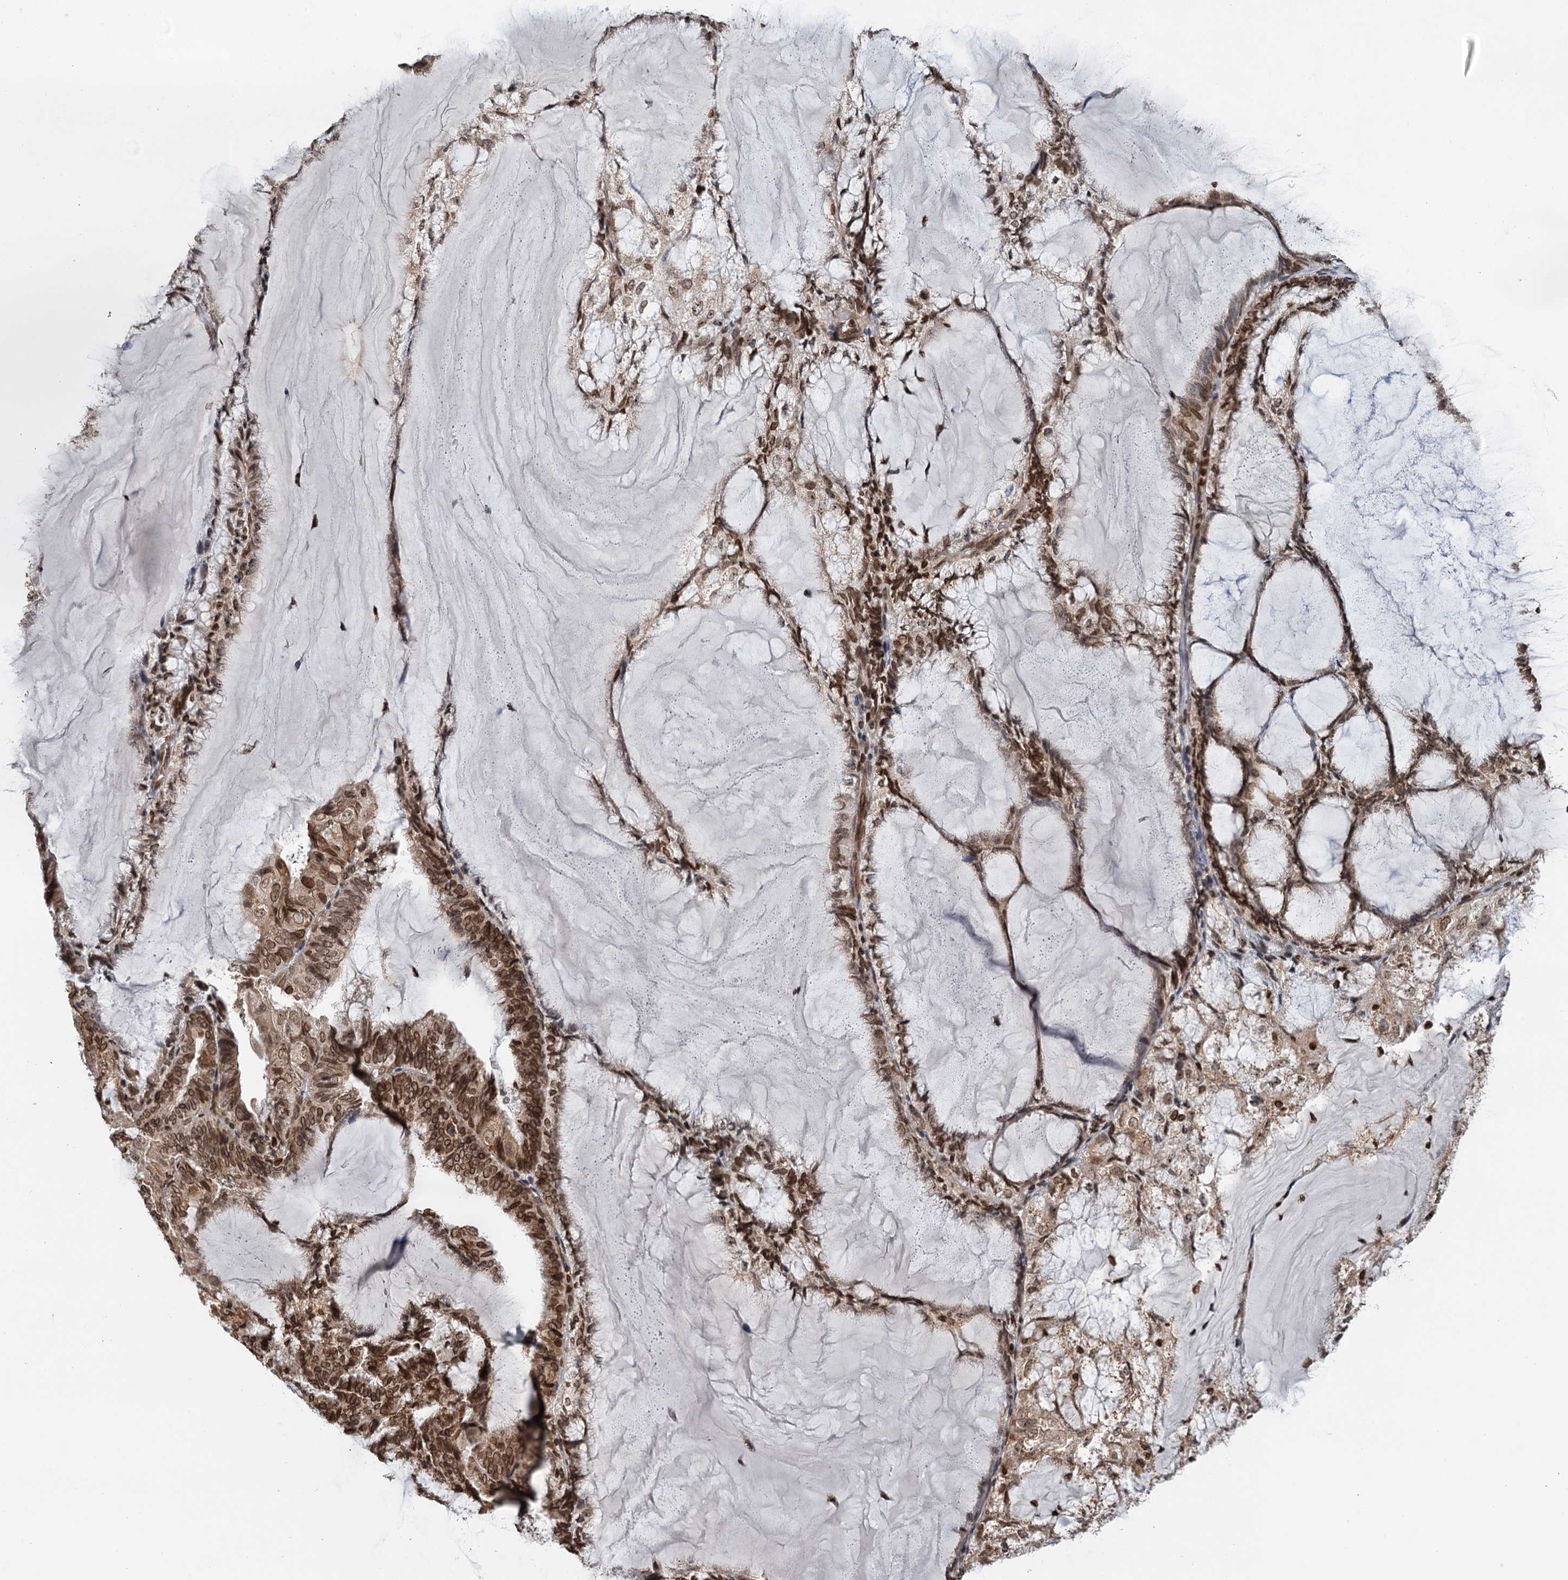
{"staining": {"intensity": "strong", "quantity": ">75%", "location": "cytoplasmic/membranous,nuclear"}, "tissue": "endometrial cancer", "cell_type": "Tumor cells", "image_type": "cancer", "snomed": [{"axis": "morphology", "description": "Adenocarcinoma, NOS"}, {"axis": "topography", "description": "Endometrium"}], "caption": "Protein staining of endometrial adenocarcinoma tissue demonstrates strong cytoplasmic/membranous and nuclear expression in about >75% of tumor cells. Nuclei are stained in blue.", "gene": "ZC3H13", "patient": {"sex": "female", "age": 81}}